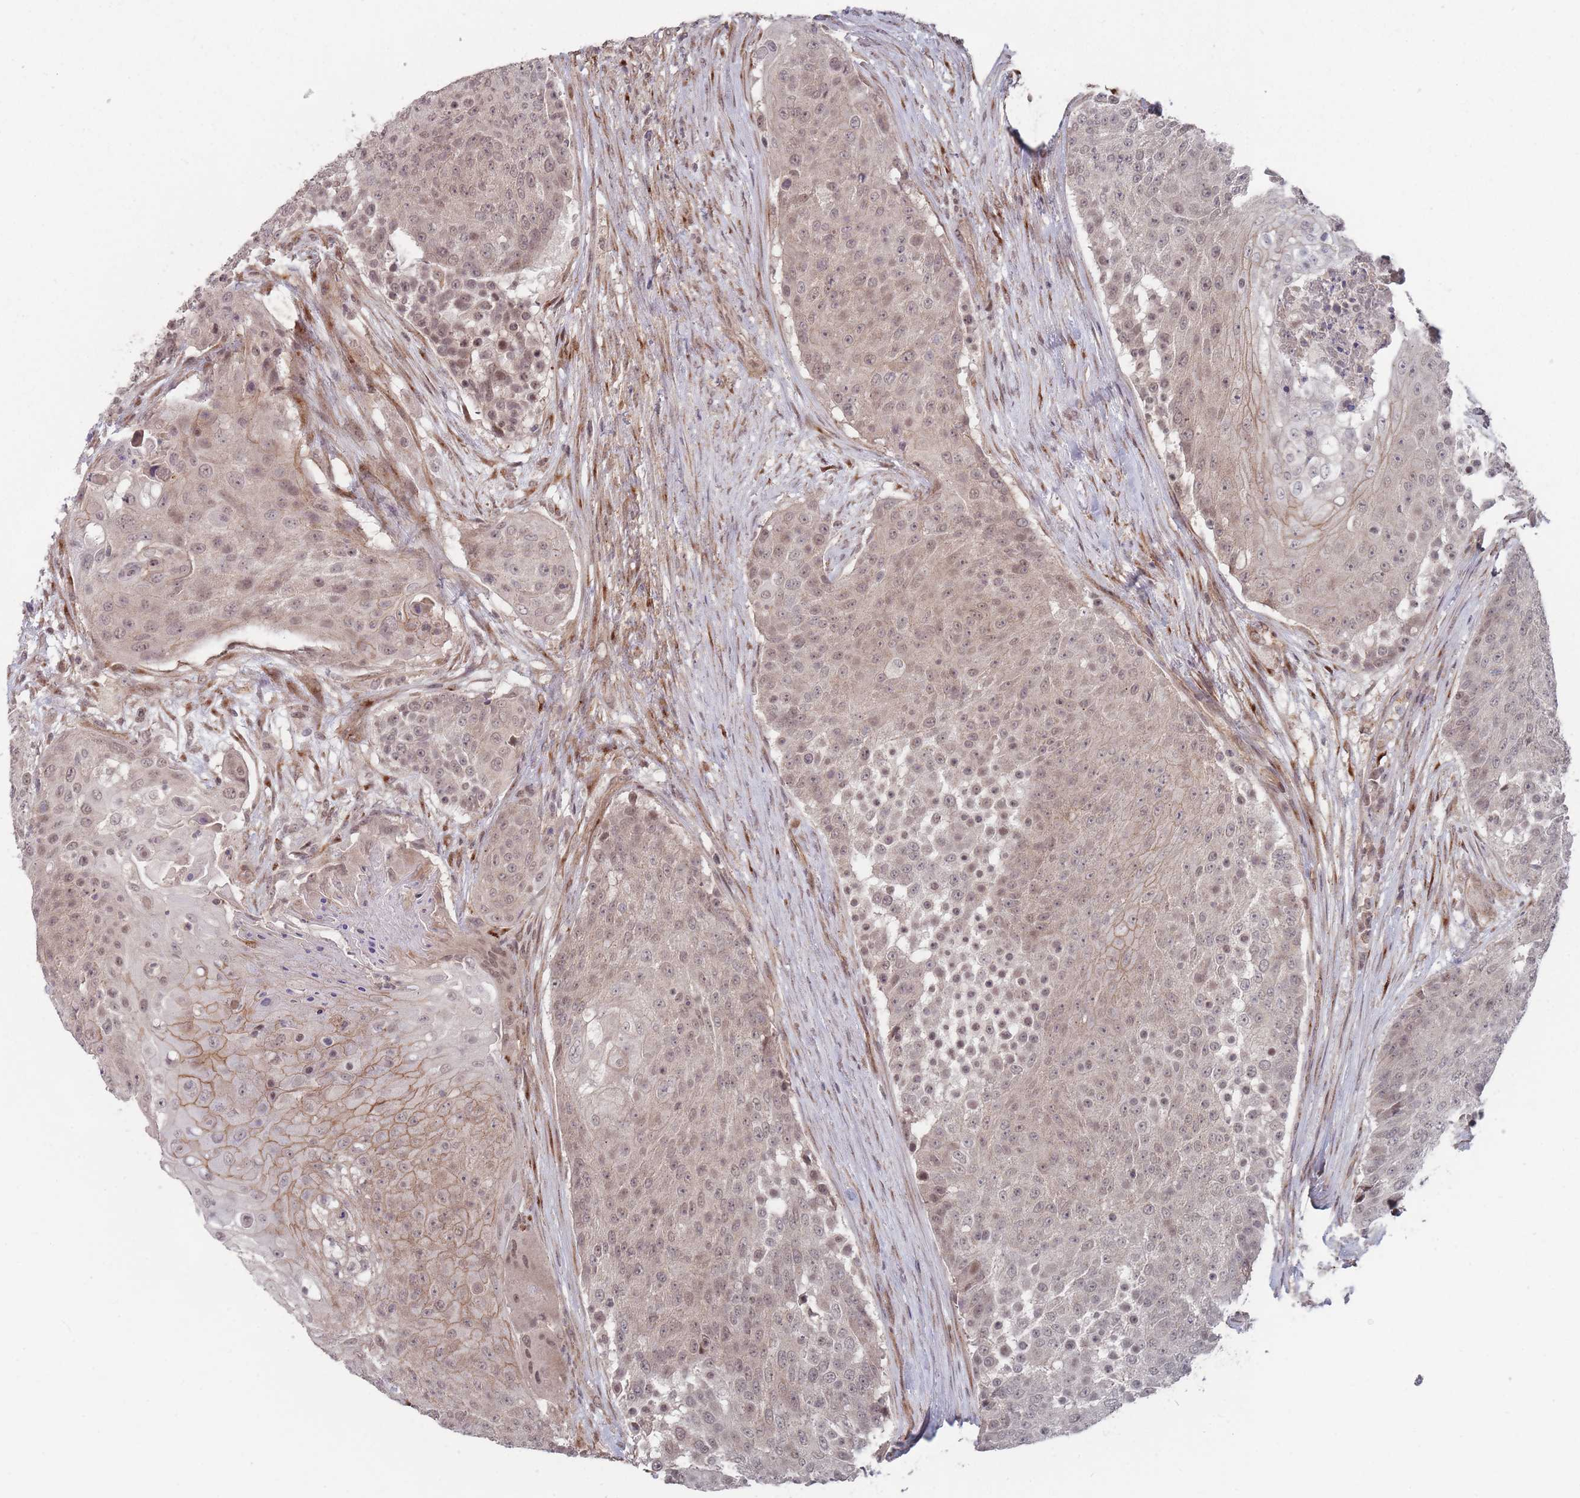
{"staining": {"intensity": "moderate", "quantity": "25%-75%", "location": "nuclear"}, "tissue": "urothelial cancer", "cell_type": "Tumor cells", "image_type": "cancer", "snomed": [{"axis": "morphology", "description": "Urothelial carcinoma, High grade"}, {"axis": "topography", "description": "Urinary bladder"}], "caption": "This photomicrograph reveals urothelial cancer stained with IHC to label a protein in brown. The nuclear of tumor cells show moderate positivity for the protein. Nuclei are counter-stained blue.", "gene": "CNTRL", "patient": {"sex": "female", "age": 63}}